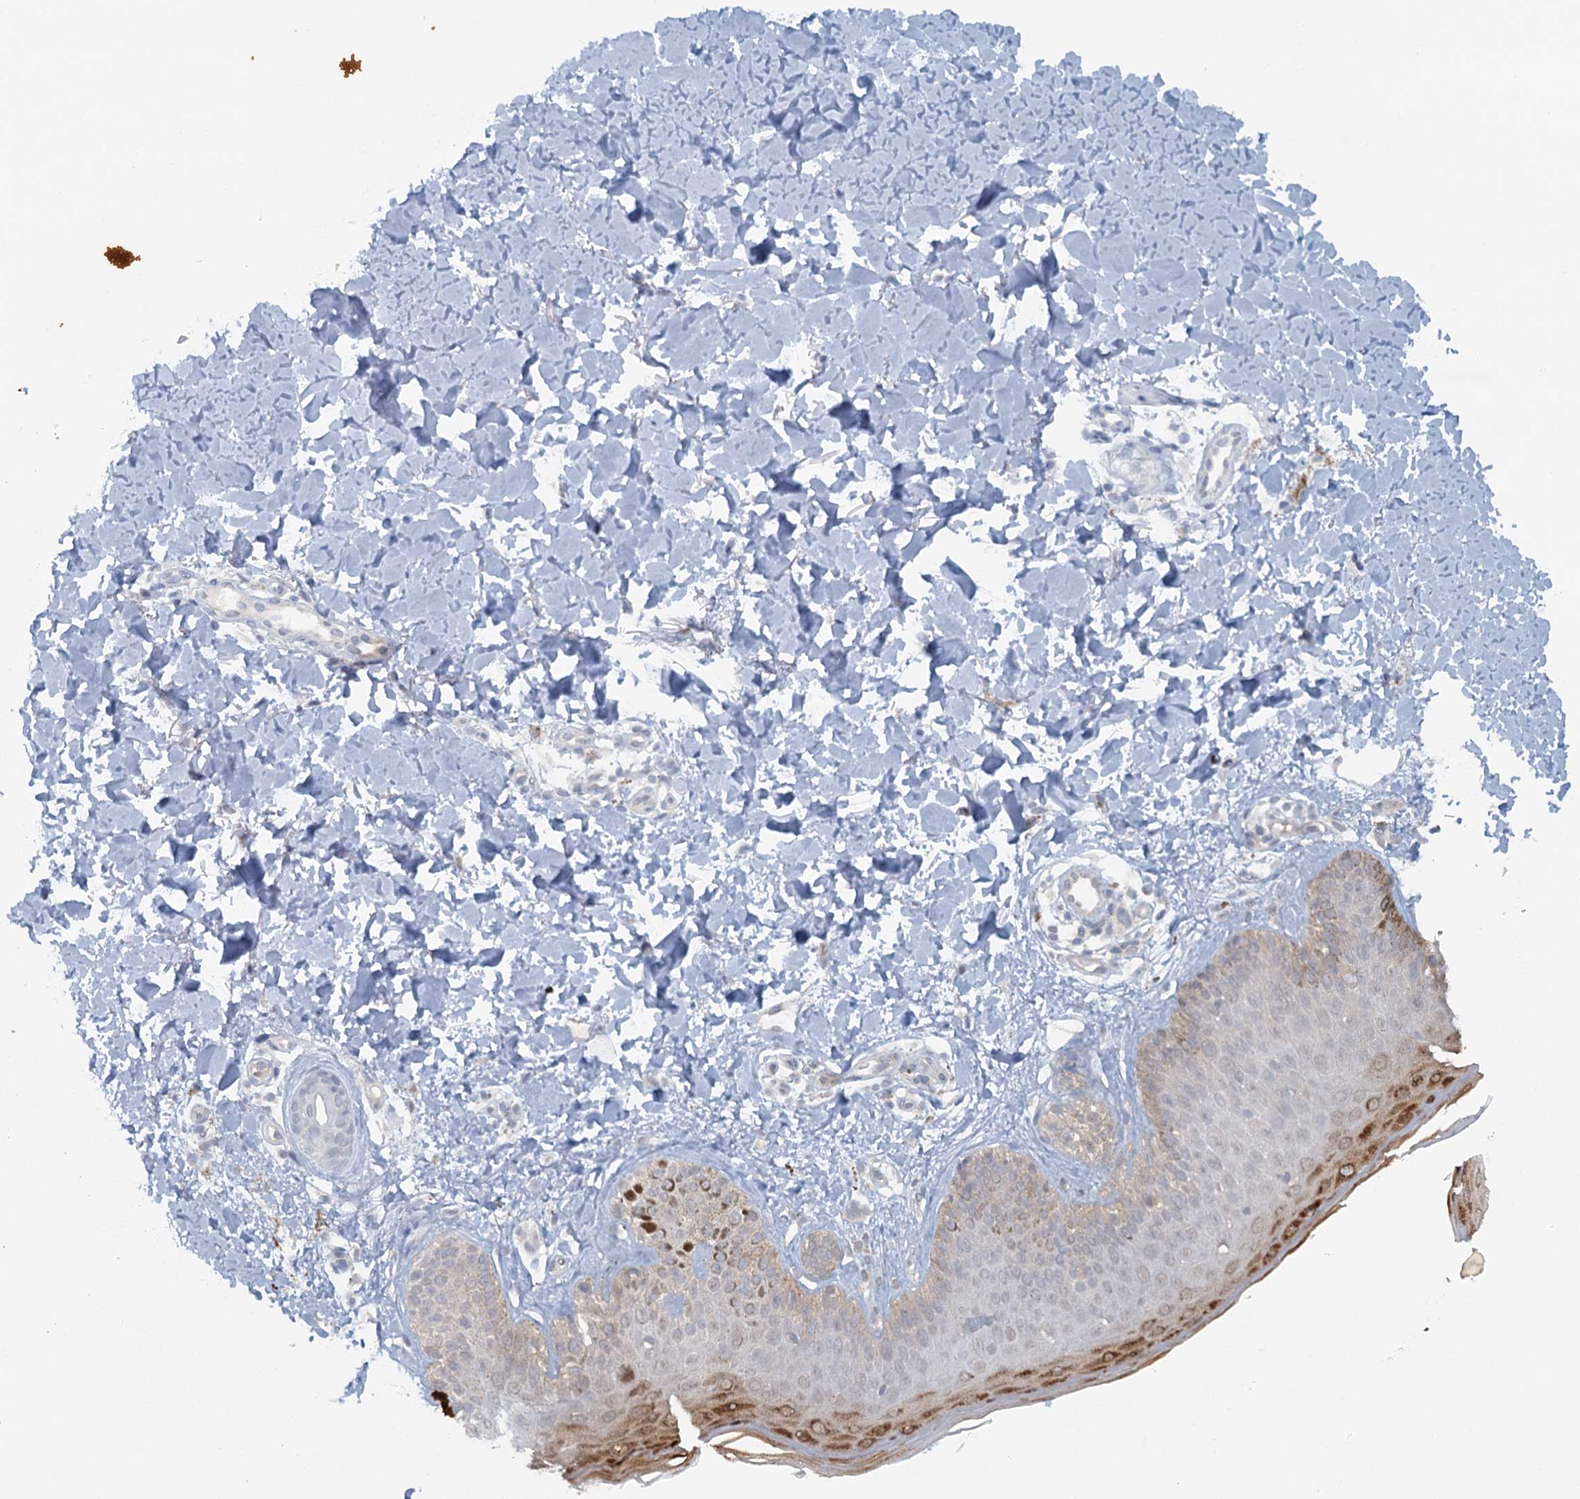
{"staining": {"intensity": "negative", "quantity": "none", "location": "none"}, "tissue": "skin", "cell_type": "Fibroblasts", "image_type": "normal", "snomed": [{"axis": "morphology", "description": "Normal tissue, NOS"}, {"axis": "topography", "description": "Skin"}], "caption": "Fibroblasts are negative for protein expression in benign human skin. (DAB IHC, high magnification).", "gene": "TAS2R42", "patient": {"sex": "male", "age": 52}}